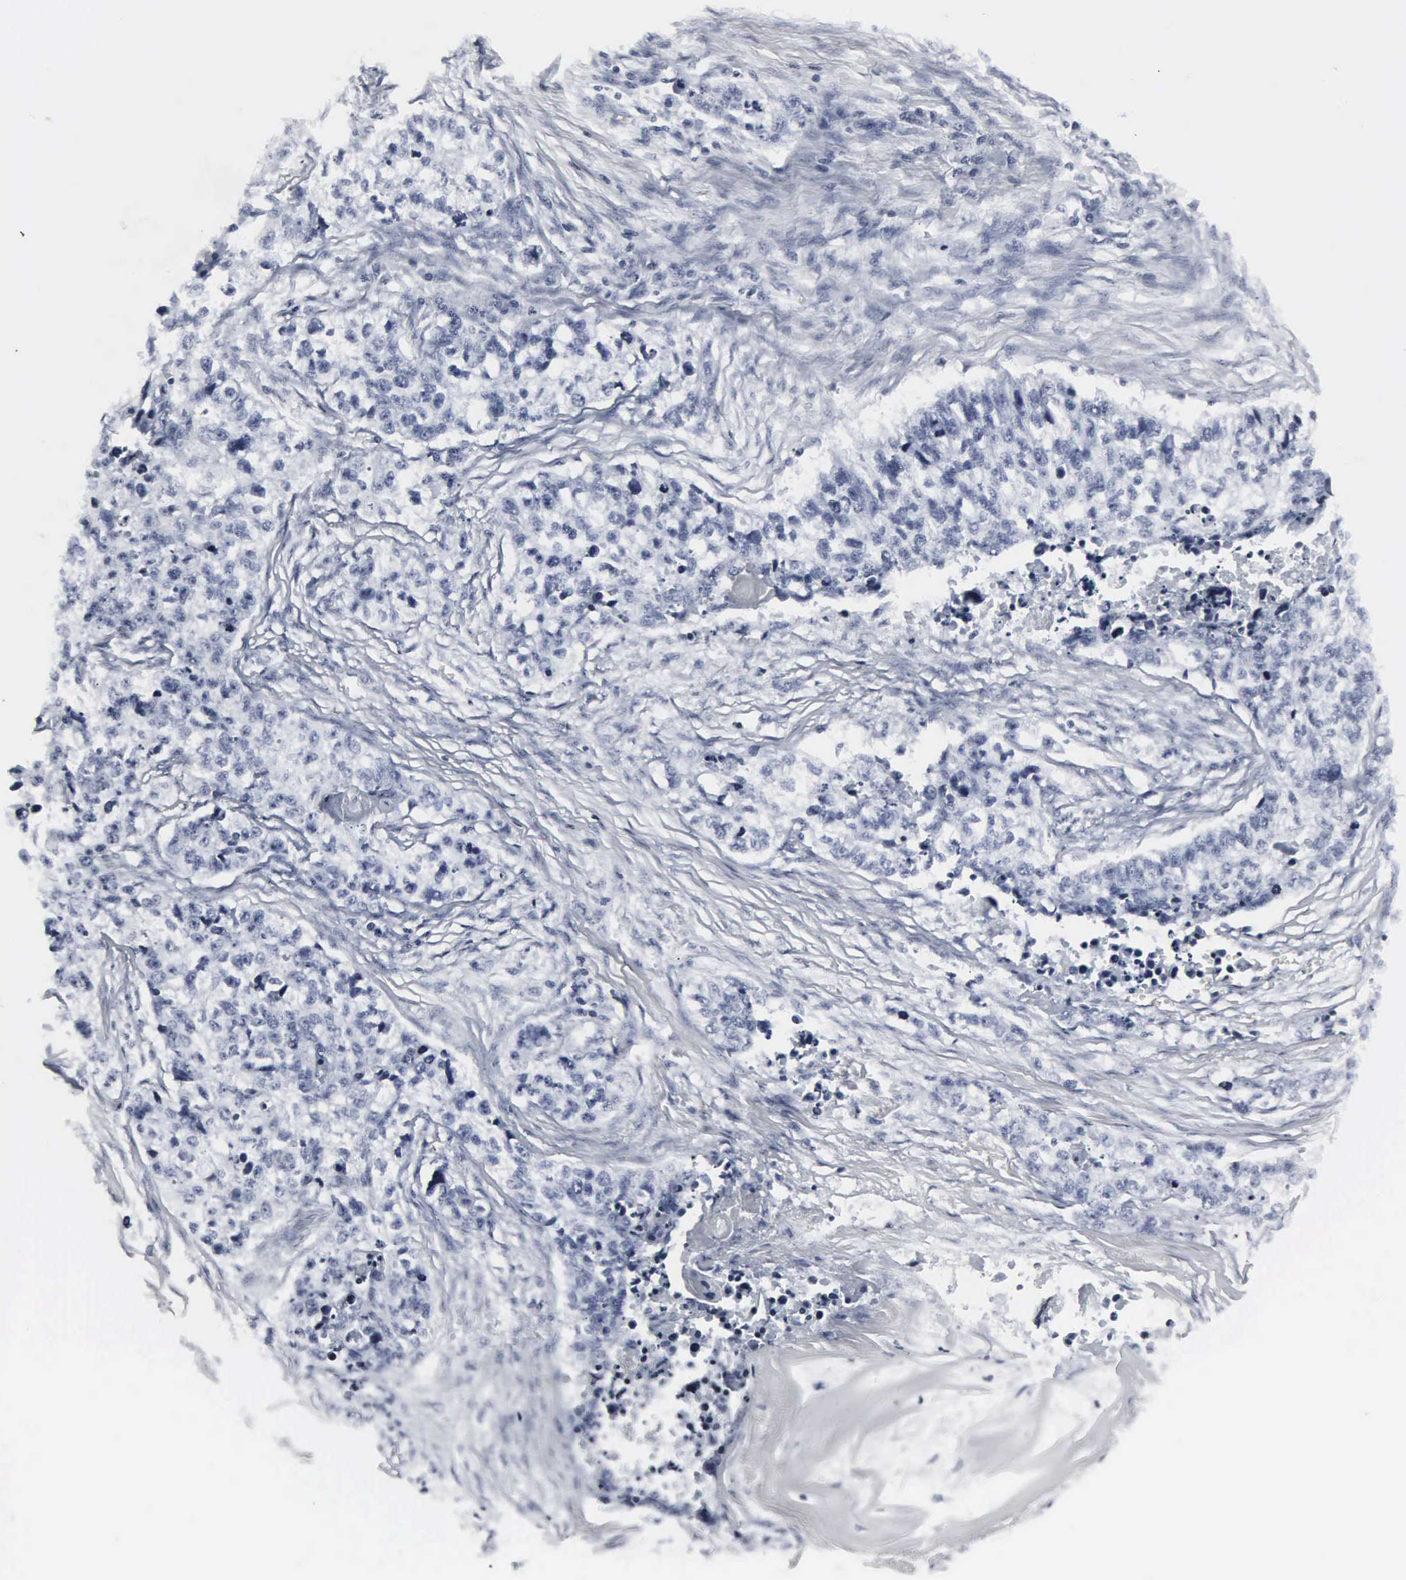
{"staining": {"intensity": "negative", "quantity": "none", "location": "none"}, "tissue": "lung cancer", "cell_type": "Tumor cells", "image_type": "cancer", "snomed": [{"axis": "morphology", "description": "Squamous cell carcinoma, NOS"}, {"axis": "topography", "description": "Lymph node"}, {"axis": "topography", "description": "Lung"}], "caption": "Immunohistochemistry (IHC) micrograph of neoplastic tissue: human squamous cell carcinoma (lung) stained with DAB exhibits no significant protein expression in tumor cells. The staining is performed using DAB (3,3'-diaminobenzidine) brown chromogen with nuclei counter-stained in using hematoxylin.", "gene": "DGCR2", "patient": {"sex": "male", "age": 74}}